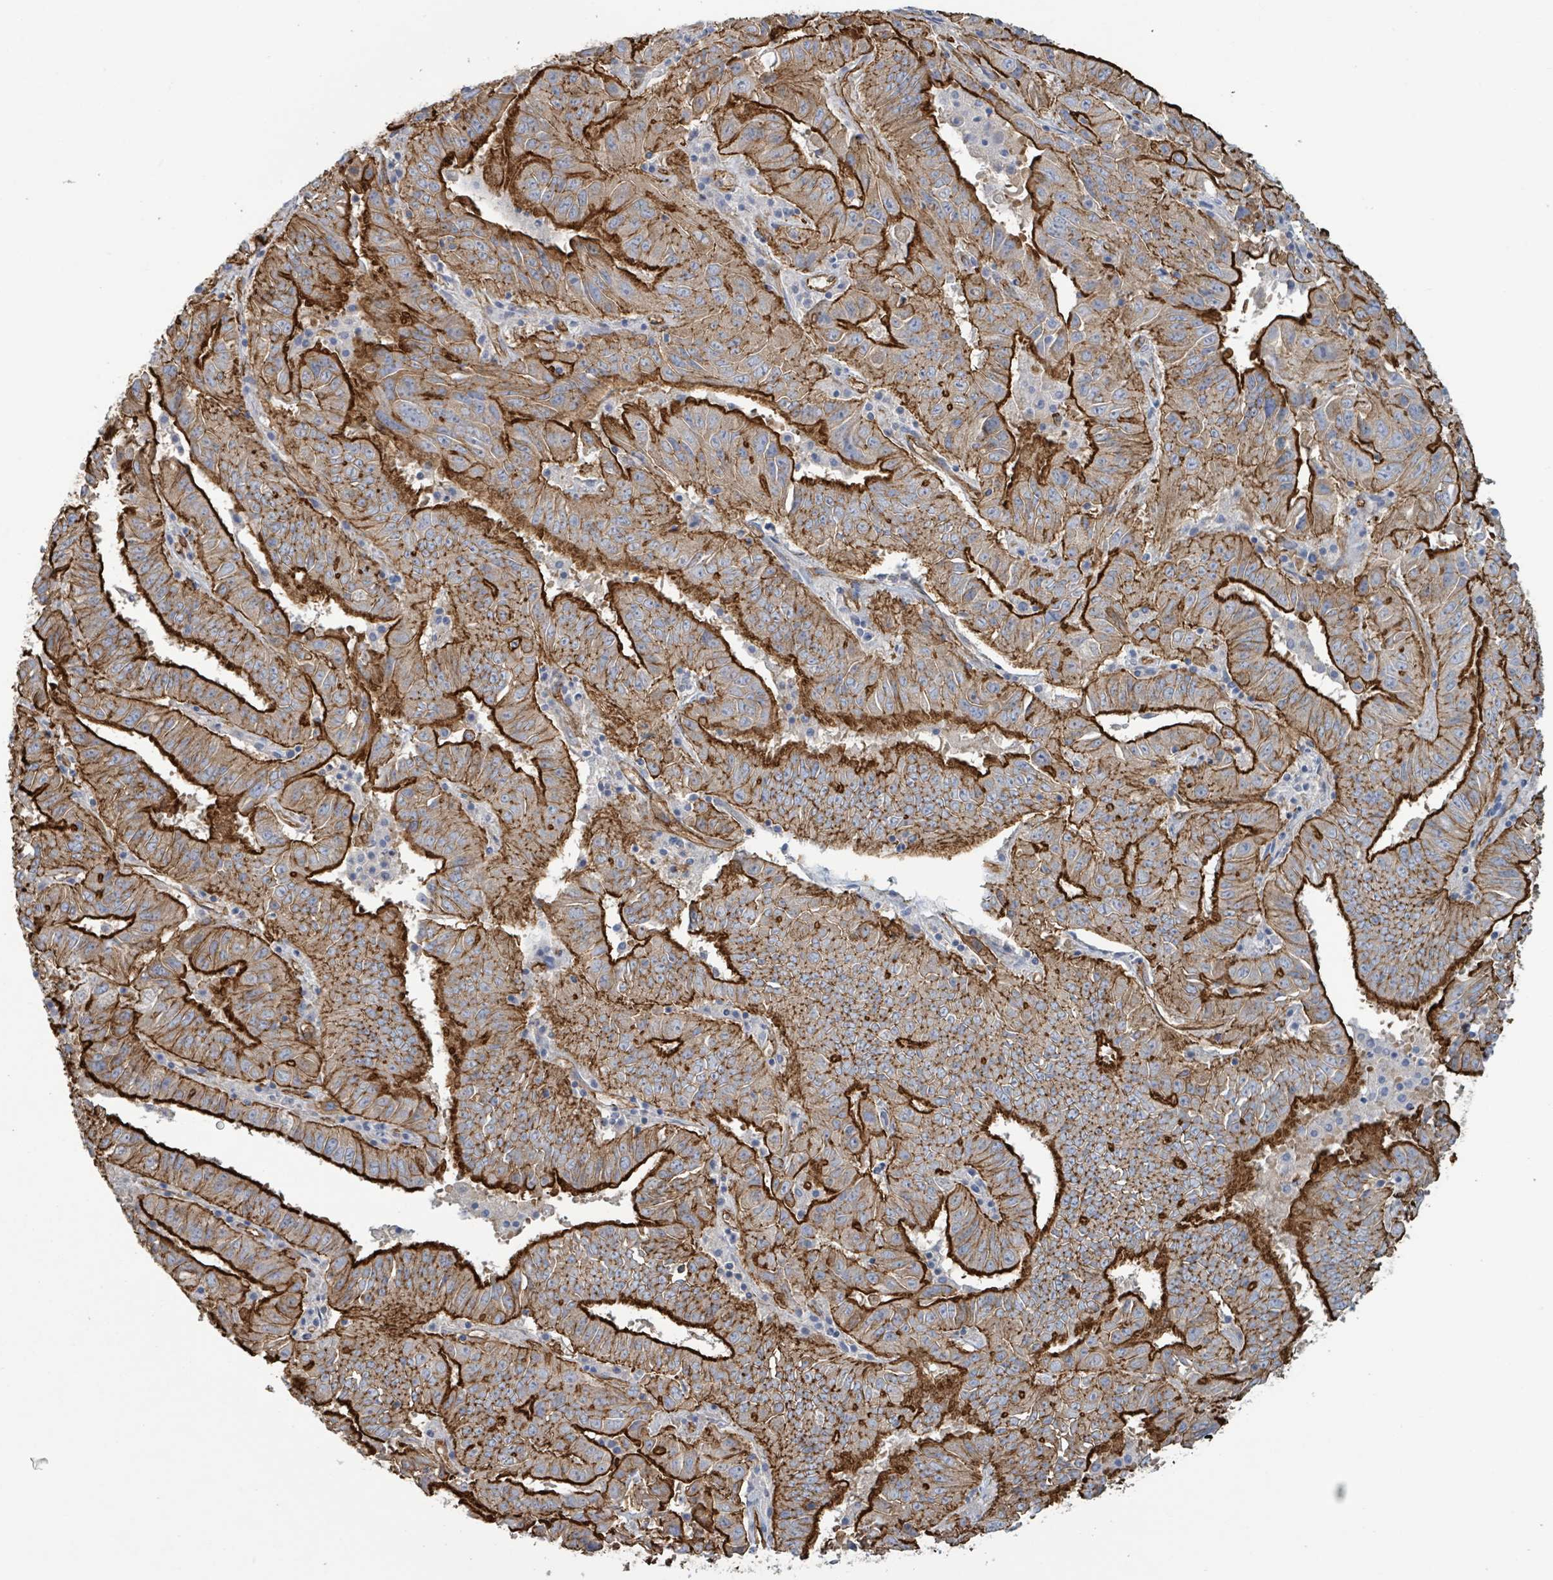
{"staining": {"intensity": "strong", "quantity": ">75%", "location": "cytoplasmic/membranous"}, "tissue": "pancreatic cancer", "cell_type": "Tumor cells", "image_type": "cancer", "snomed": [{"axis": "morphology", "description": "Adenocarcinoma, NOS"}, {"axis": "topography", "description": "Pancreas"}], "caption": "A brown stain labels strong cytoplasmic/membranous staining of a protein in pancreatic cancer (adenocarcinoma) tumor cells.", "gene": "LDOC1", "patient": {"sex": "male", "age": 63}}